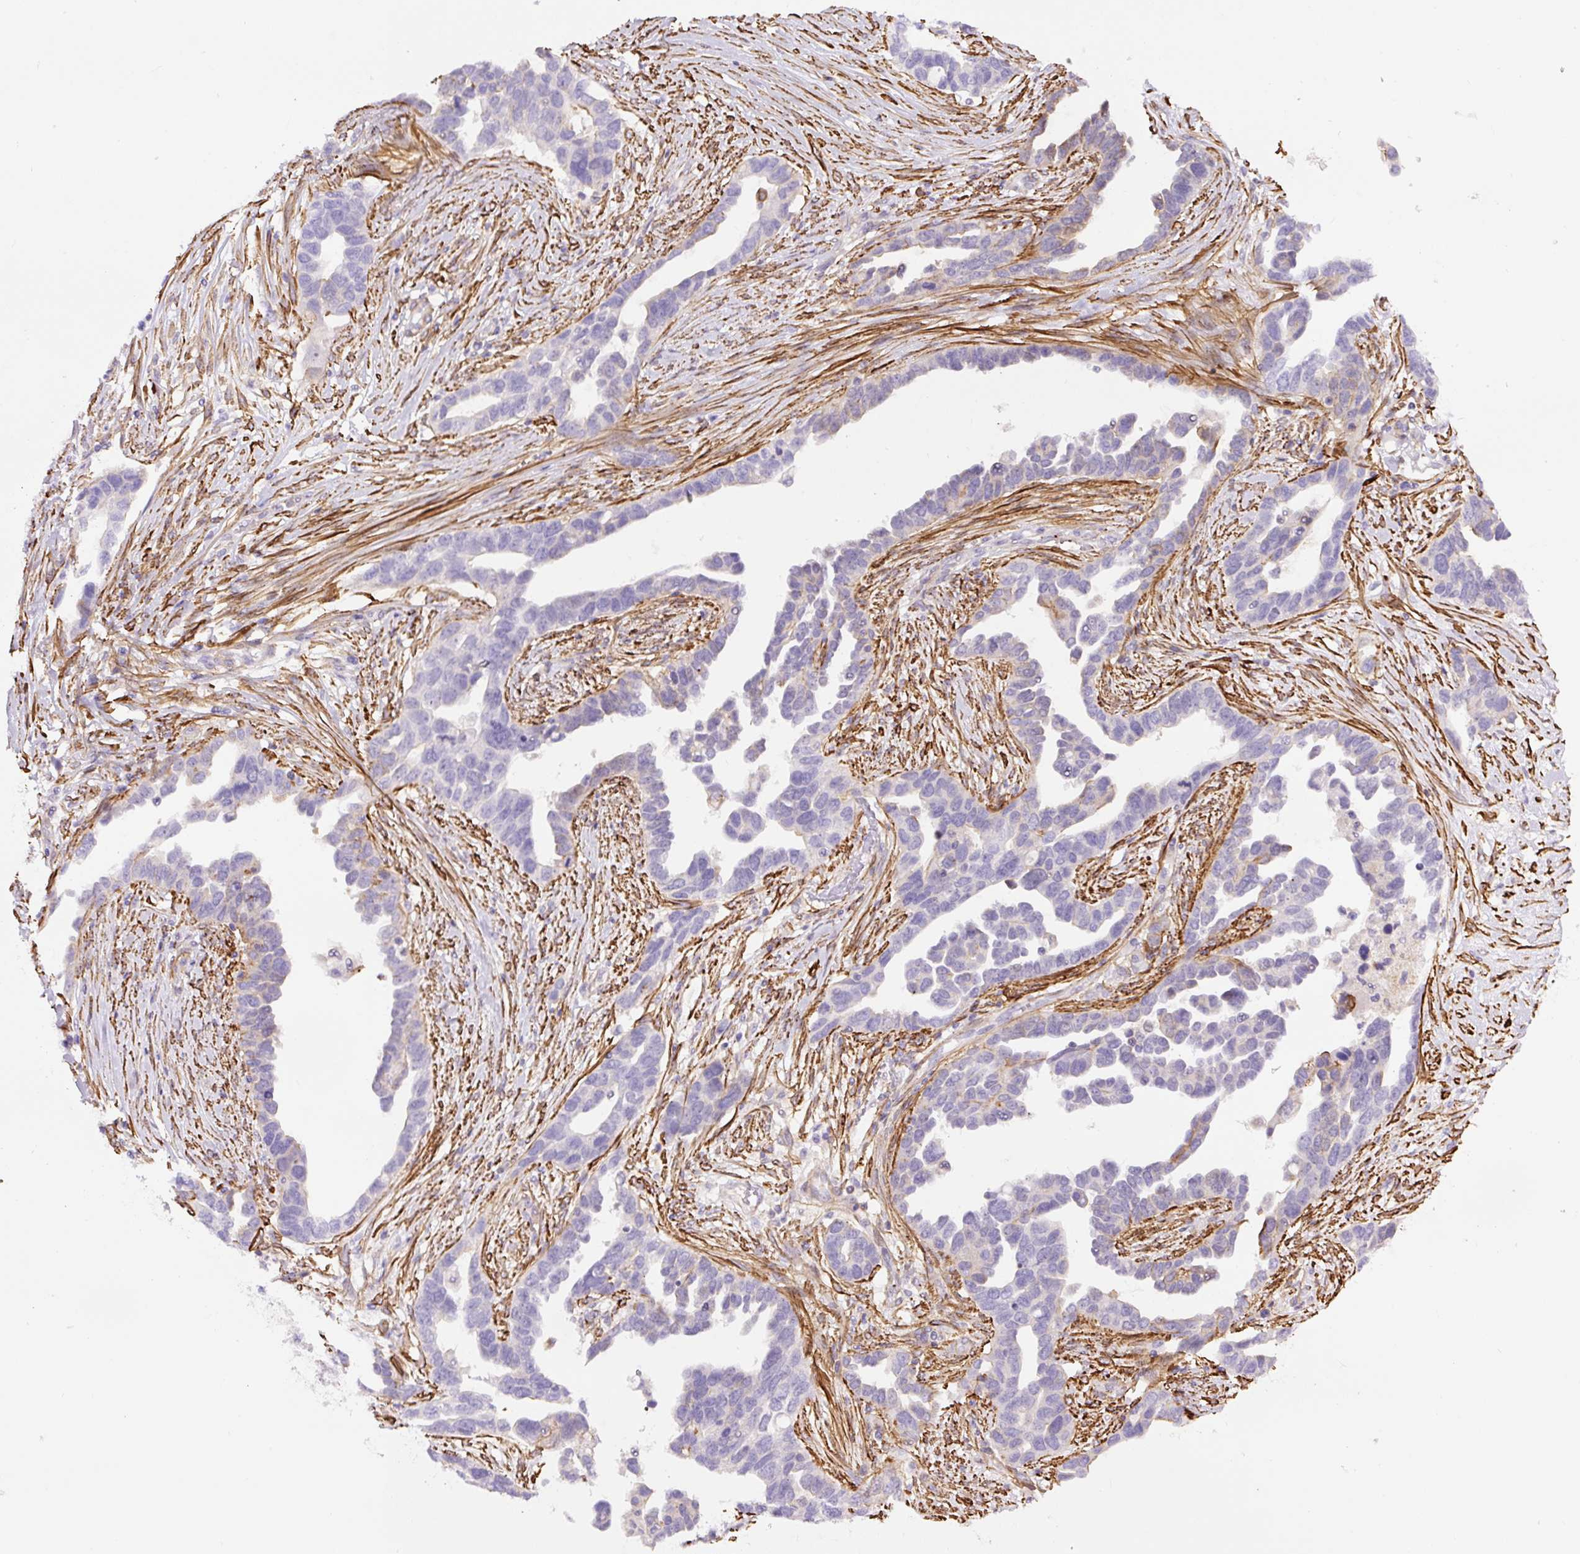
{"staining": {"intensity": "negative", "quantity": "none", "location": "none"}, "tissue": "ovarian cancer", "cell_type": "Tumor cells", "image_type": "cancer", "snomed": [{"axis": "morphology", "description": "Cystadenocarcinoma, serous, NOS"}, {"axis": "topography", "description": "Ovary"}], "caption": "A photomicrograph of ovarian cancer (serous cystadenocarcinoma) stained for a protein displays no brown staining in tumor cells.", "gene": "B3GALT5", "patient": {"sex": "female", "age": 54}}